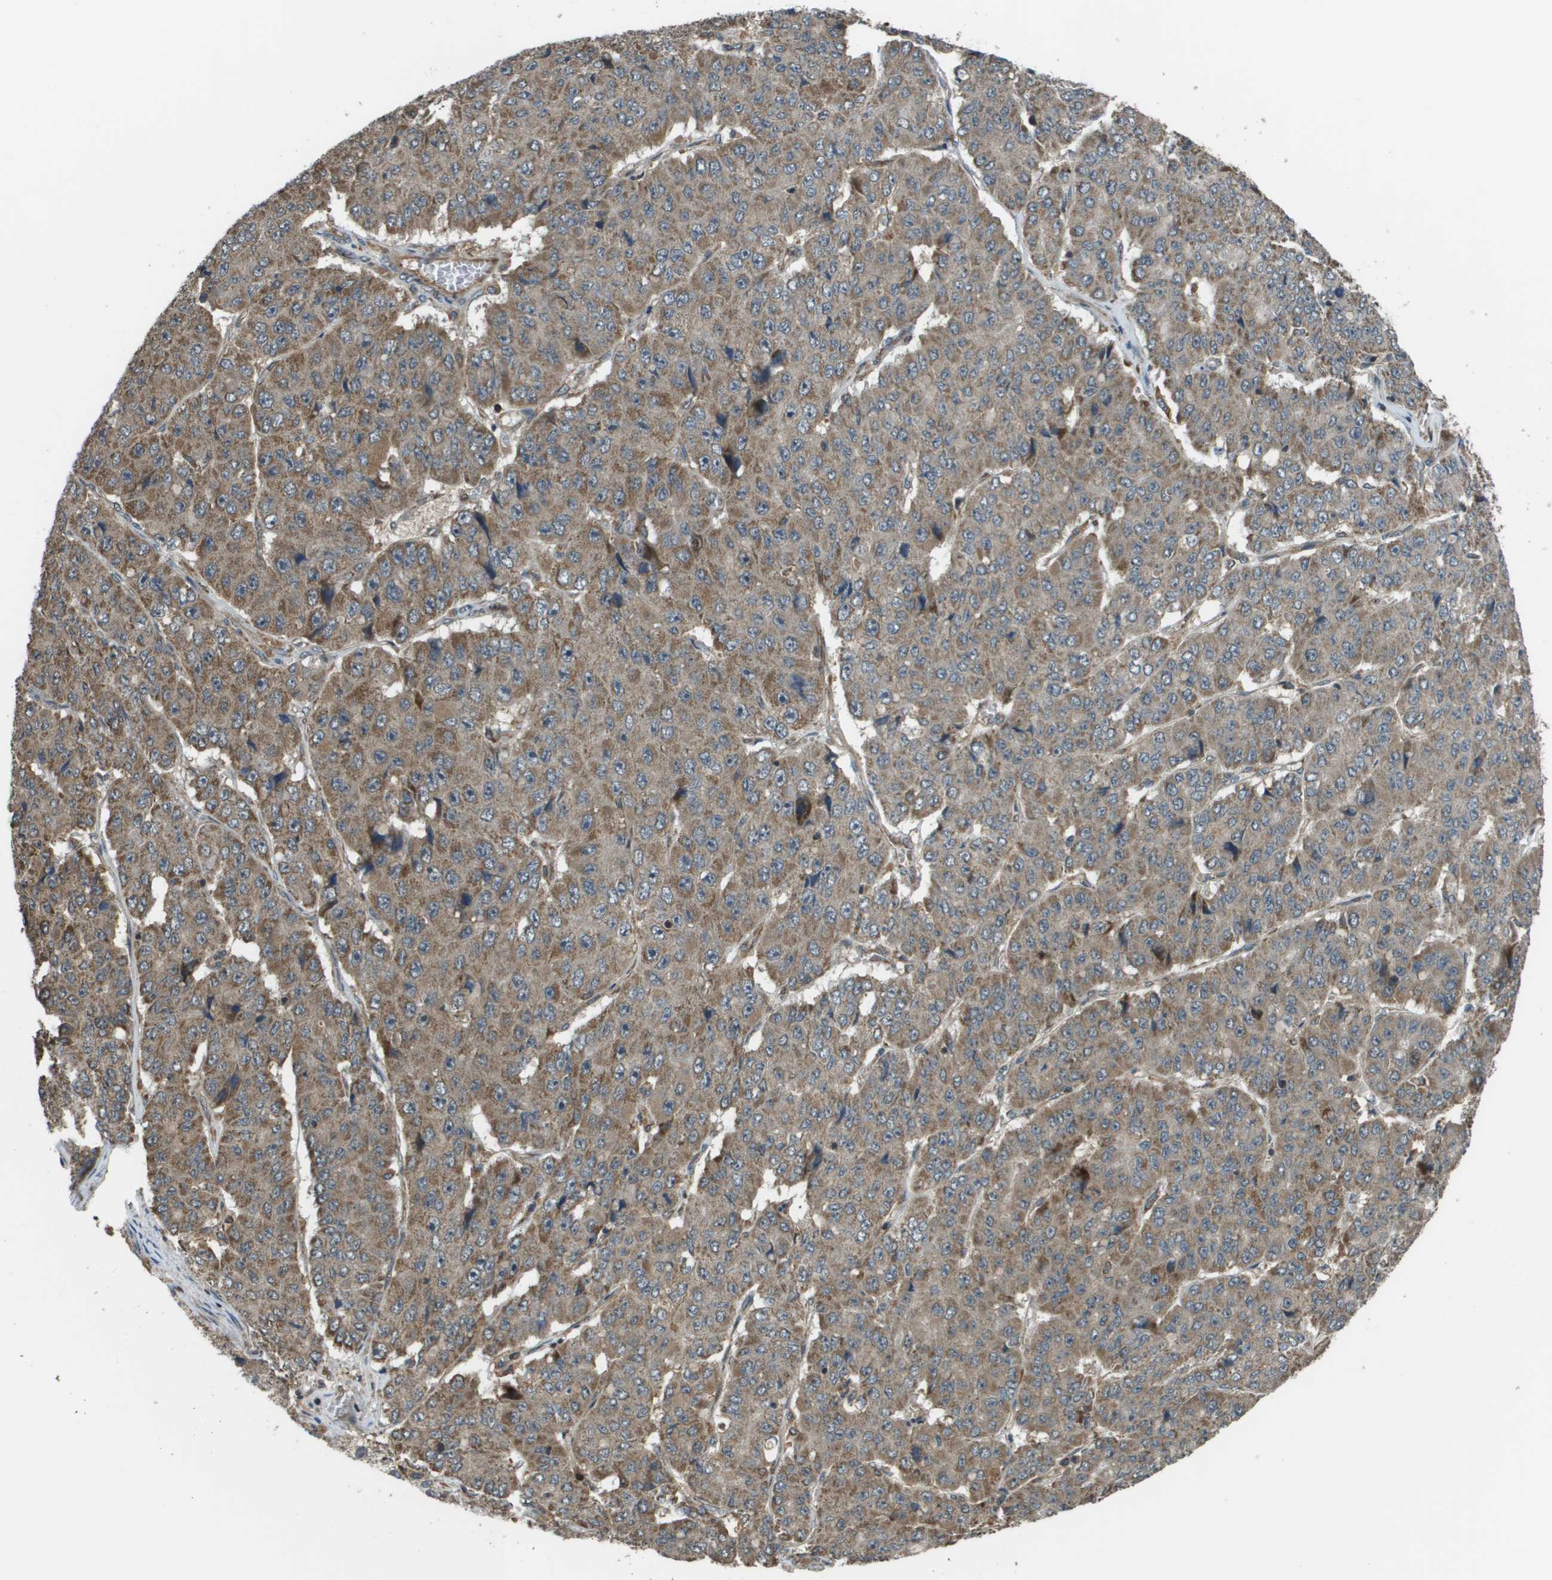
{"staining": {"intensity": "moderate", "quantity": ">75%", "location": "cytoplasmic/membranous"}, "tissue": "pancreatic cancer", "cell_type": "Tumor cells", "image_type": "cancer", "snomed": [{"axis": "morphology", "description": "Adenocarcinoma, NOS"}, {"axis": "topography", "description": "Pancreas"}], "caption": "Adenocarcinoma (pancreatic) stained for a protein (brown) demonstrates moderate cytoplasmic/membranous positive positivity in approximately >75% of tumor cells.", "gene": "PLPBP", "patient": {"sex": "male", "age": 50}}